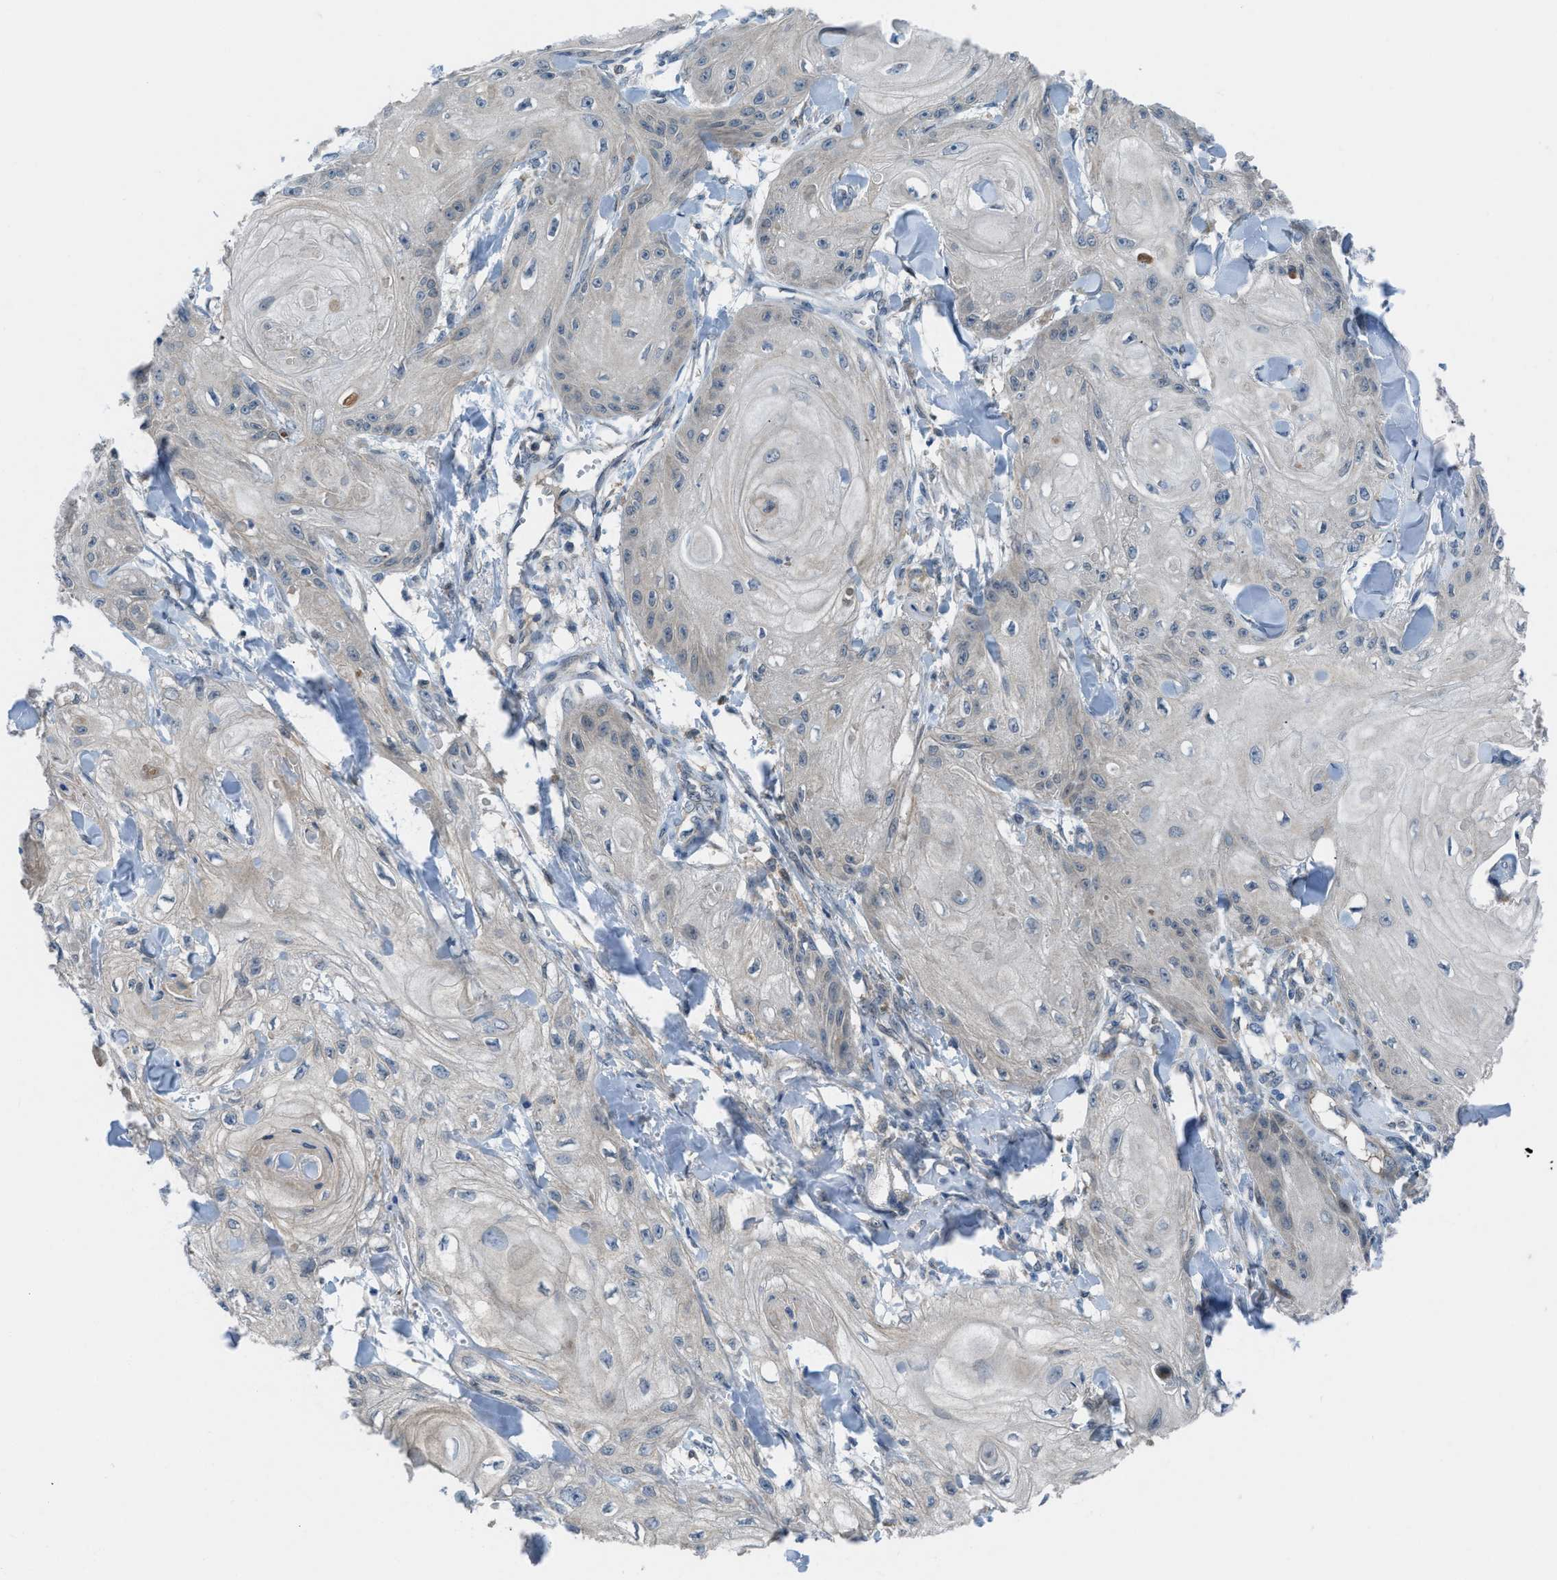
{"staining": {"intensity": "negative", "quantity": "none", "location": "none"}, "tissue": "skin cancer", "cell_type": "Tumor cells", "image_type": "cancer", "snomed": [{"axis": "morphology", "description": "Squamous cell carcinoma, NOS"}, {"axis": "topography", "description": "Skin"}], "caption": "This is a photomicrograph of IHC staining of skin squamous cell carcinoma, which shows no staining in tumor cells.", "gene": "BAZ2B", "patient": {"sex": "male", "age": 74}}